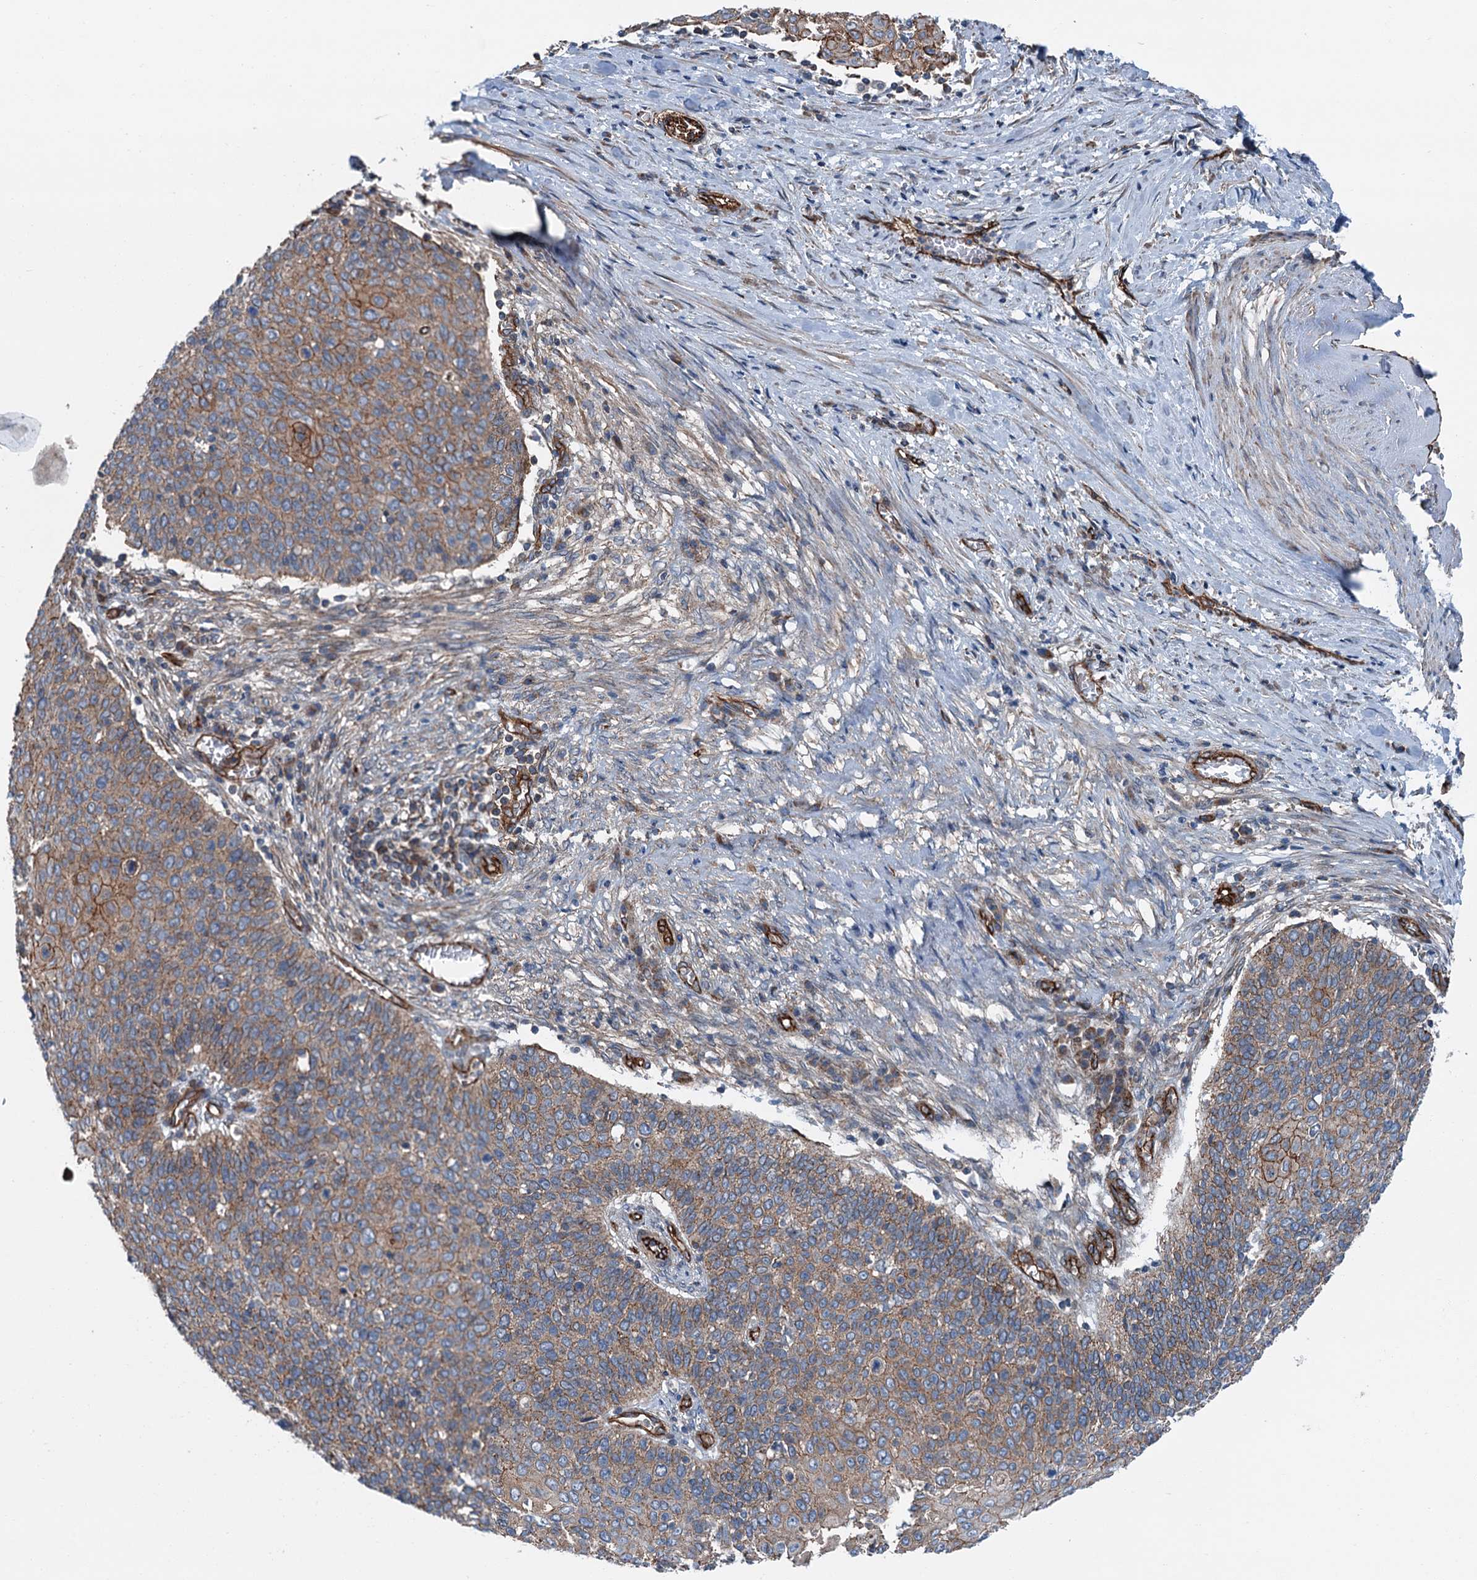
{"staining": {"intensity": "moderate", "quantity": ">75%", "location": "cytoplasmic/membranous"}, "tissue": "cervical cancer", "cell_type": "Tumor cells", "image_type": "cancer", "snomed": [{"axis": "morphology", "description": "Squamous cell carcinoma, NOS"}, {"axis": "topography", "description": "Cervix"}], "caption": "Tumor cells exhibit moderate cytoplasmic/membranous positivity in approximately >75% of cells in squamous cell carcinoma (cervical). Immunohistochemistry stains the protein of interest in brown and the nuclei are stained blue.", "gene": "NMRAL1", "patient": {"sex": "female", "age": 39}}